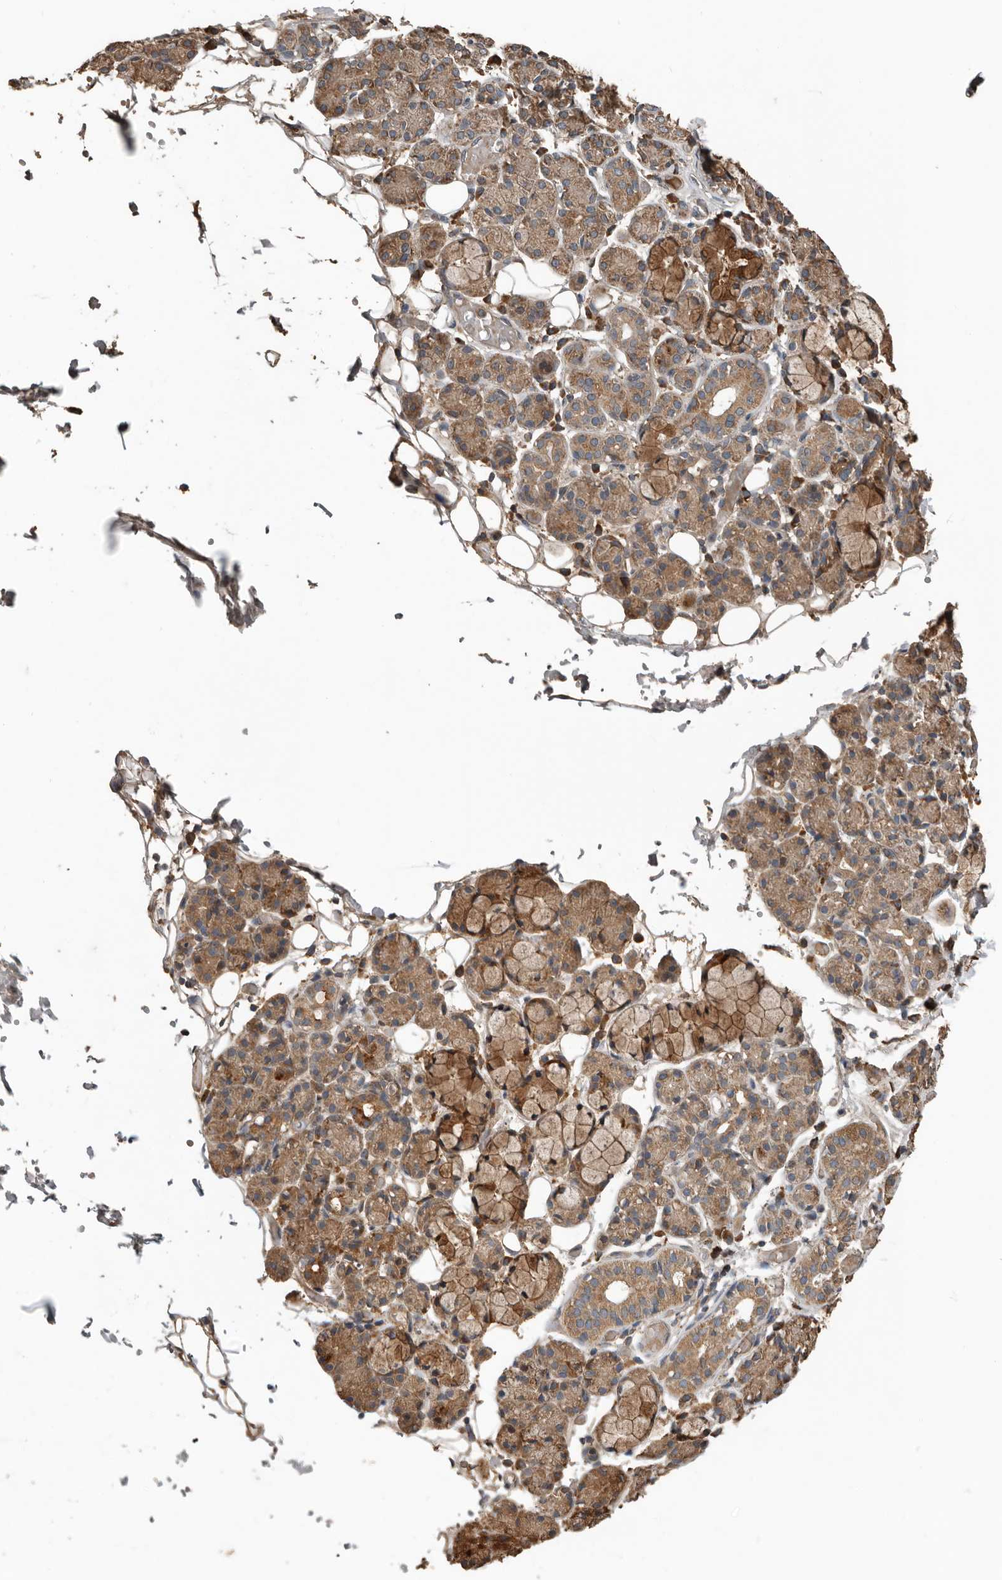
{"staining": {"intensity": "strong", "quantity": "25%-75%", "location": "cytoplasmic/membranous"}, "tissue": "salivary gland", "cell_type": "Glandular cells", "image_type": "normal", "snomed": [{"axis": "morphology", "description": "Normal tissue, NOS"}, {"axis": "topography", "description": "Salivary gland"}], "caption": "A high amount of strong cytoplasmic/membranous expression is seen in approximately 25%-75% of glandular cells in benign salivary gland.", "gene": "RNF207", "patient": {"sex": "male", "age": 63}}